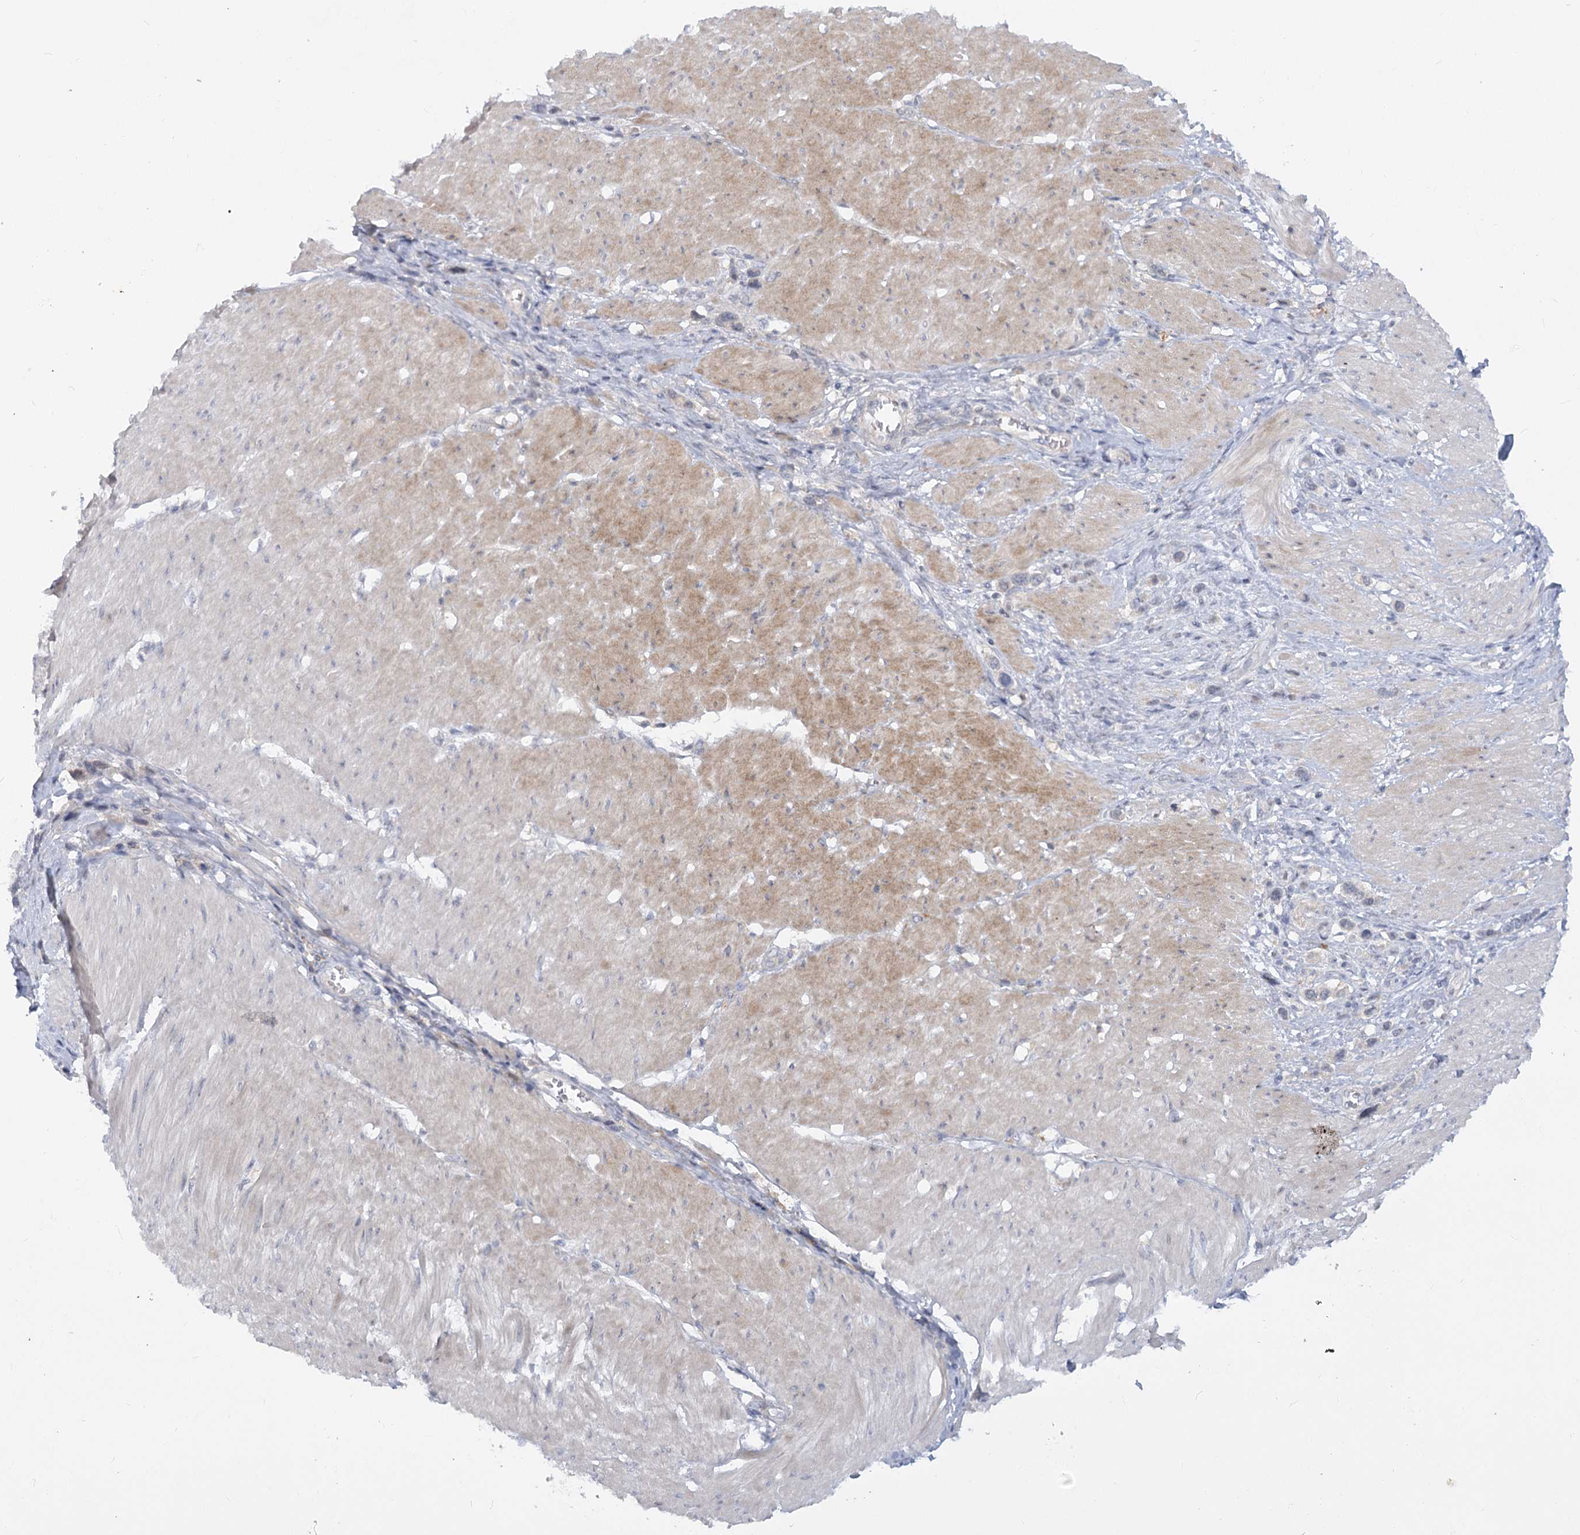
{"staining": {"intensity": "negative", "quantity": "none", "location": "none"}, "tissue": "stomach cancer", "cell_type": "Tumor cells", "image_type": "cancer", "snomed": [{"axis": "morphology", "description": "Normal tissue, NOS"}, {"axis": "morphology", "description": "Adenocarcinoma, NOS"}, {"axis": "topography", "description": "Stomach, upper"}, {"axis": "topography", "description": "Stomach"}], "caption": "Immunohistochemical staining of stomach cancer (adenocarcinoma) demonstrates no significant staining in tumor cells.", "gene": "EFHC2", "patient": {"sex": "female", "age": 65}}